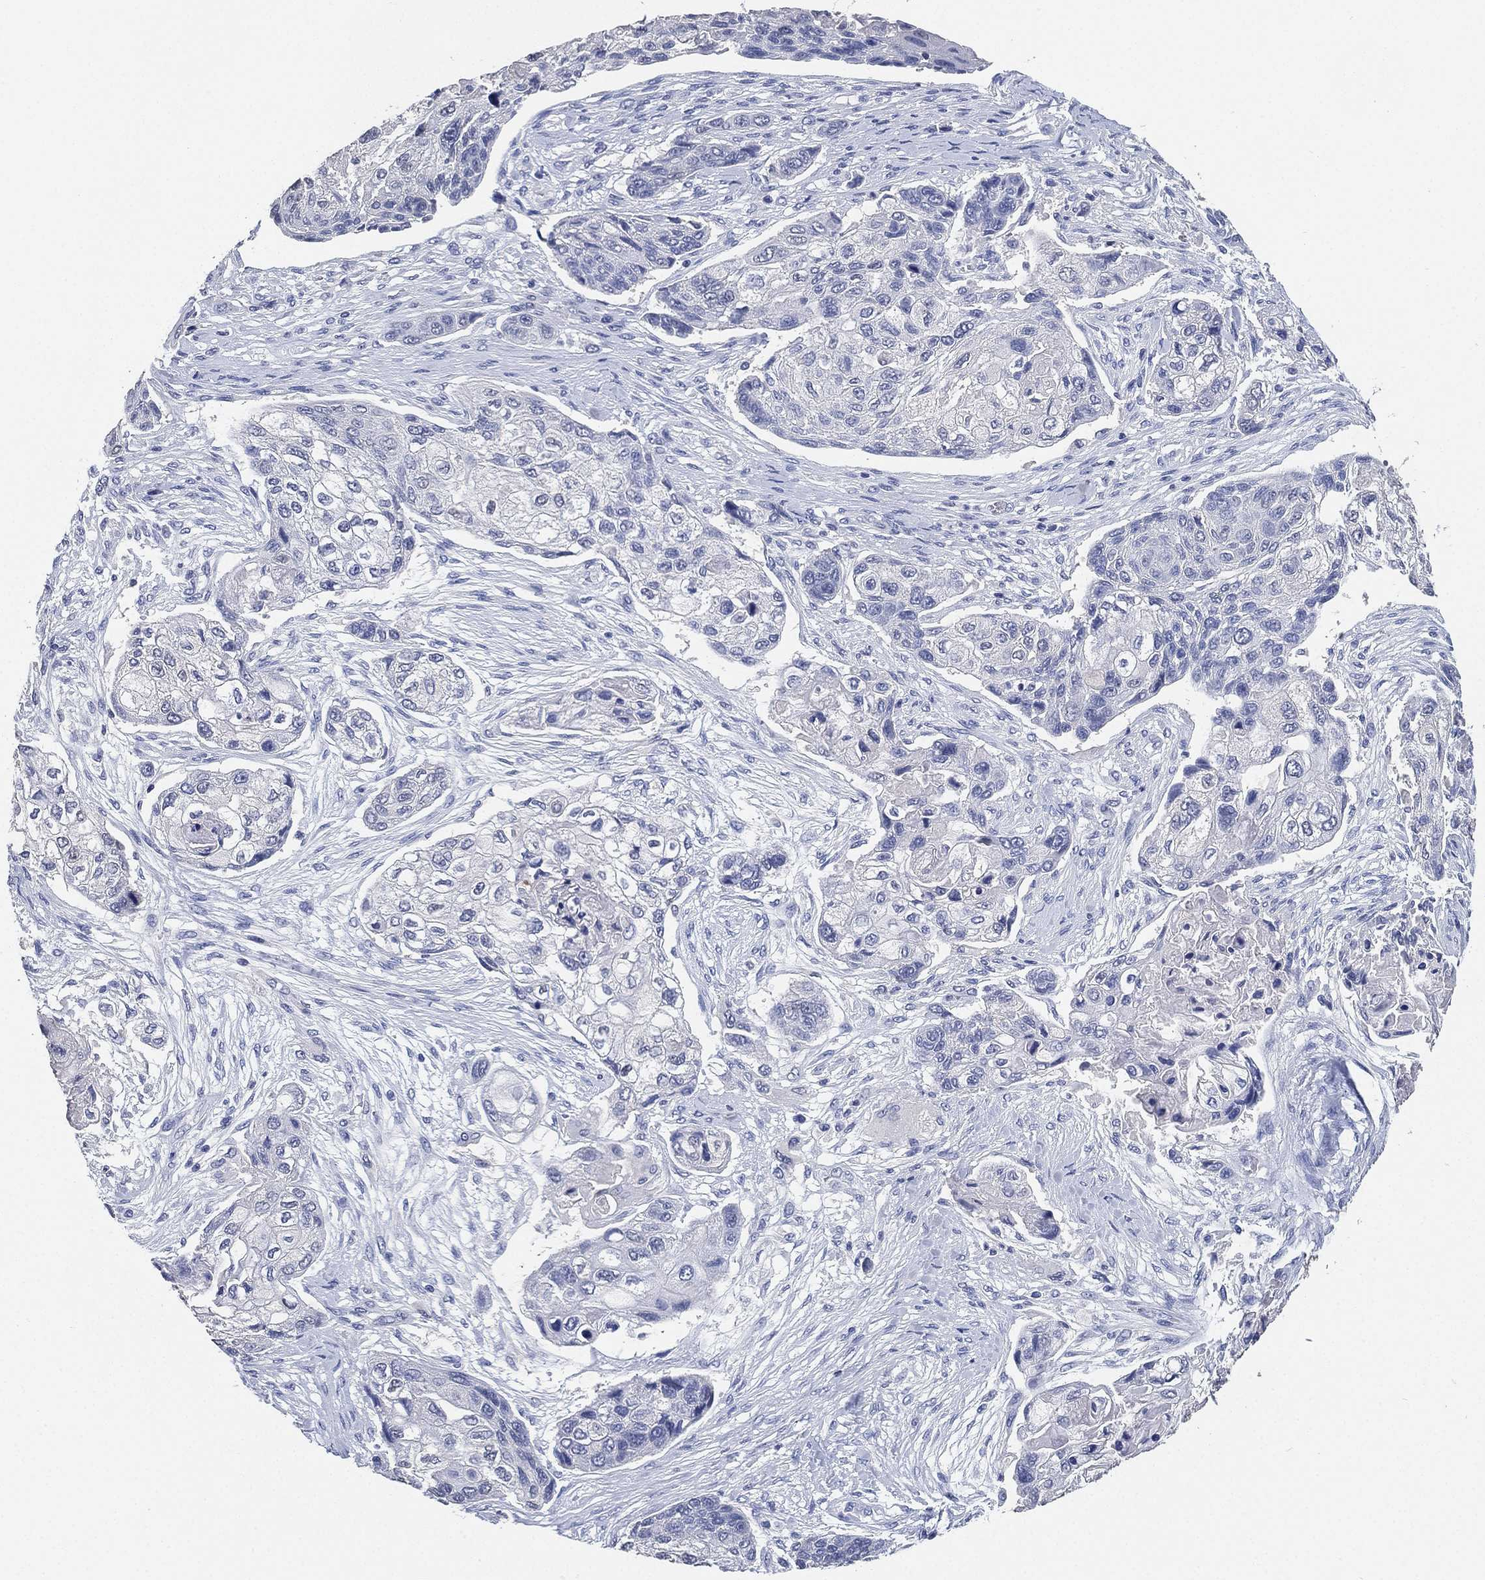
{"staining": {"intensity": "negative", "quantity": "none", "location": "none"}, "tissue": "lung cancer", "cell_type": "Tumor cells", "image_type": "cancer", "snomed": [{"axis": "morphology", "description": "Squamous cell carcinoma, NOS"}, {"axis": "topography", "description": "Lung"}], "caption": "Immunohistochemical staining of lung cancer demonstrates no significant staining in tumor cells.", "gene": "IYD", "patient": {"sex": "male", "age": 69}}